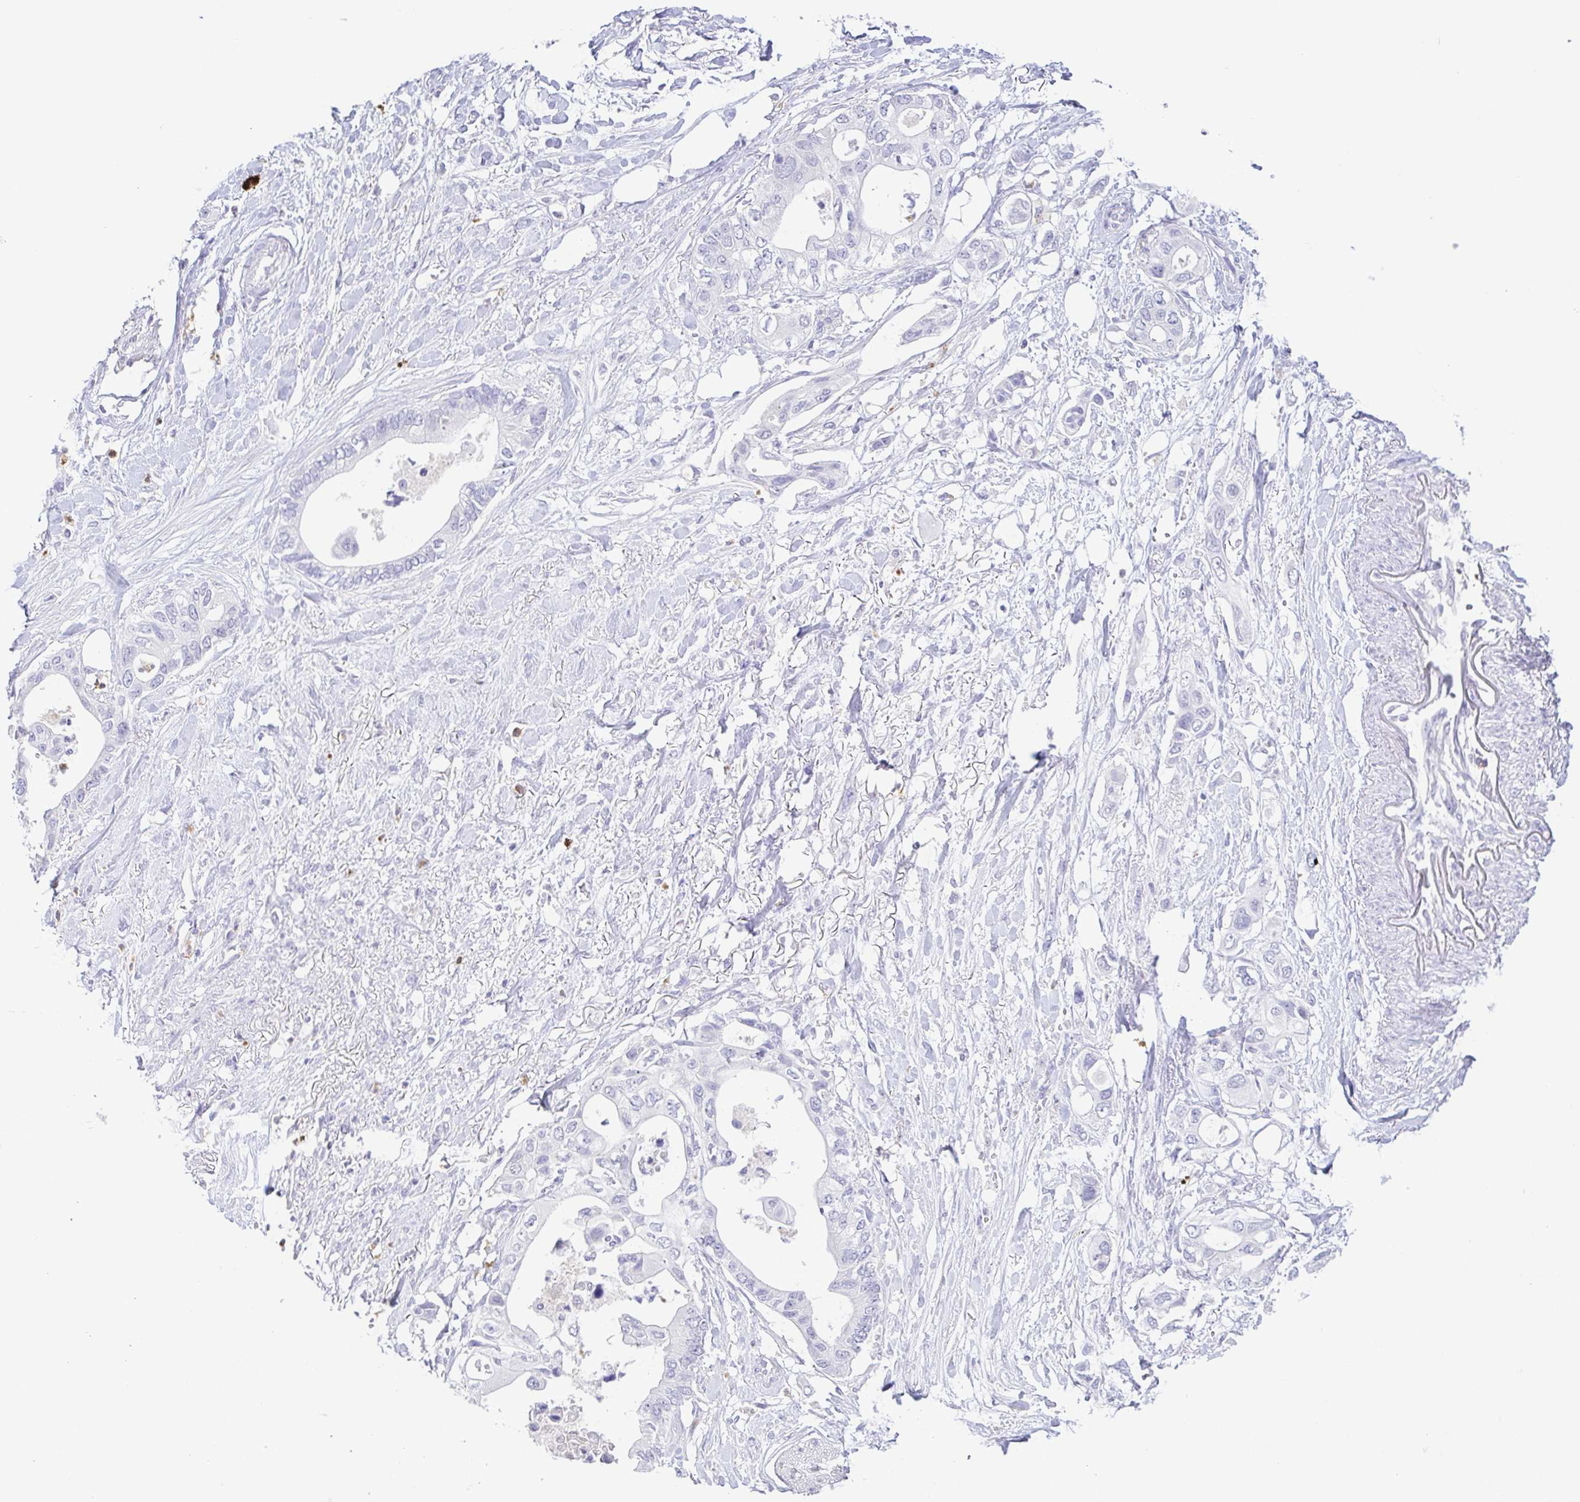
{"staining": {"intensity": "negative", "quantity": "none", "location": "none"}, "tissue": "pancreatic cancer", "cell_type": "Tumor cells", "image_type": "cancer", "snomed": [{"axis": "morphology", "description": "Adenocarcinoma, NOS"}, {"axis": "topography", "description": "Pancreas"}], "caption": "Tumor cells are negative for brown protein staining in pancreatic cancer.", "gene": "PGLYRP1", "patient": {"sex": "female", "age": 63}}